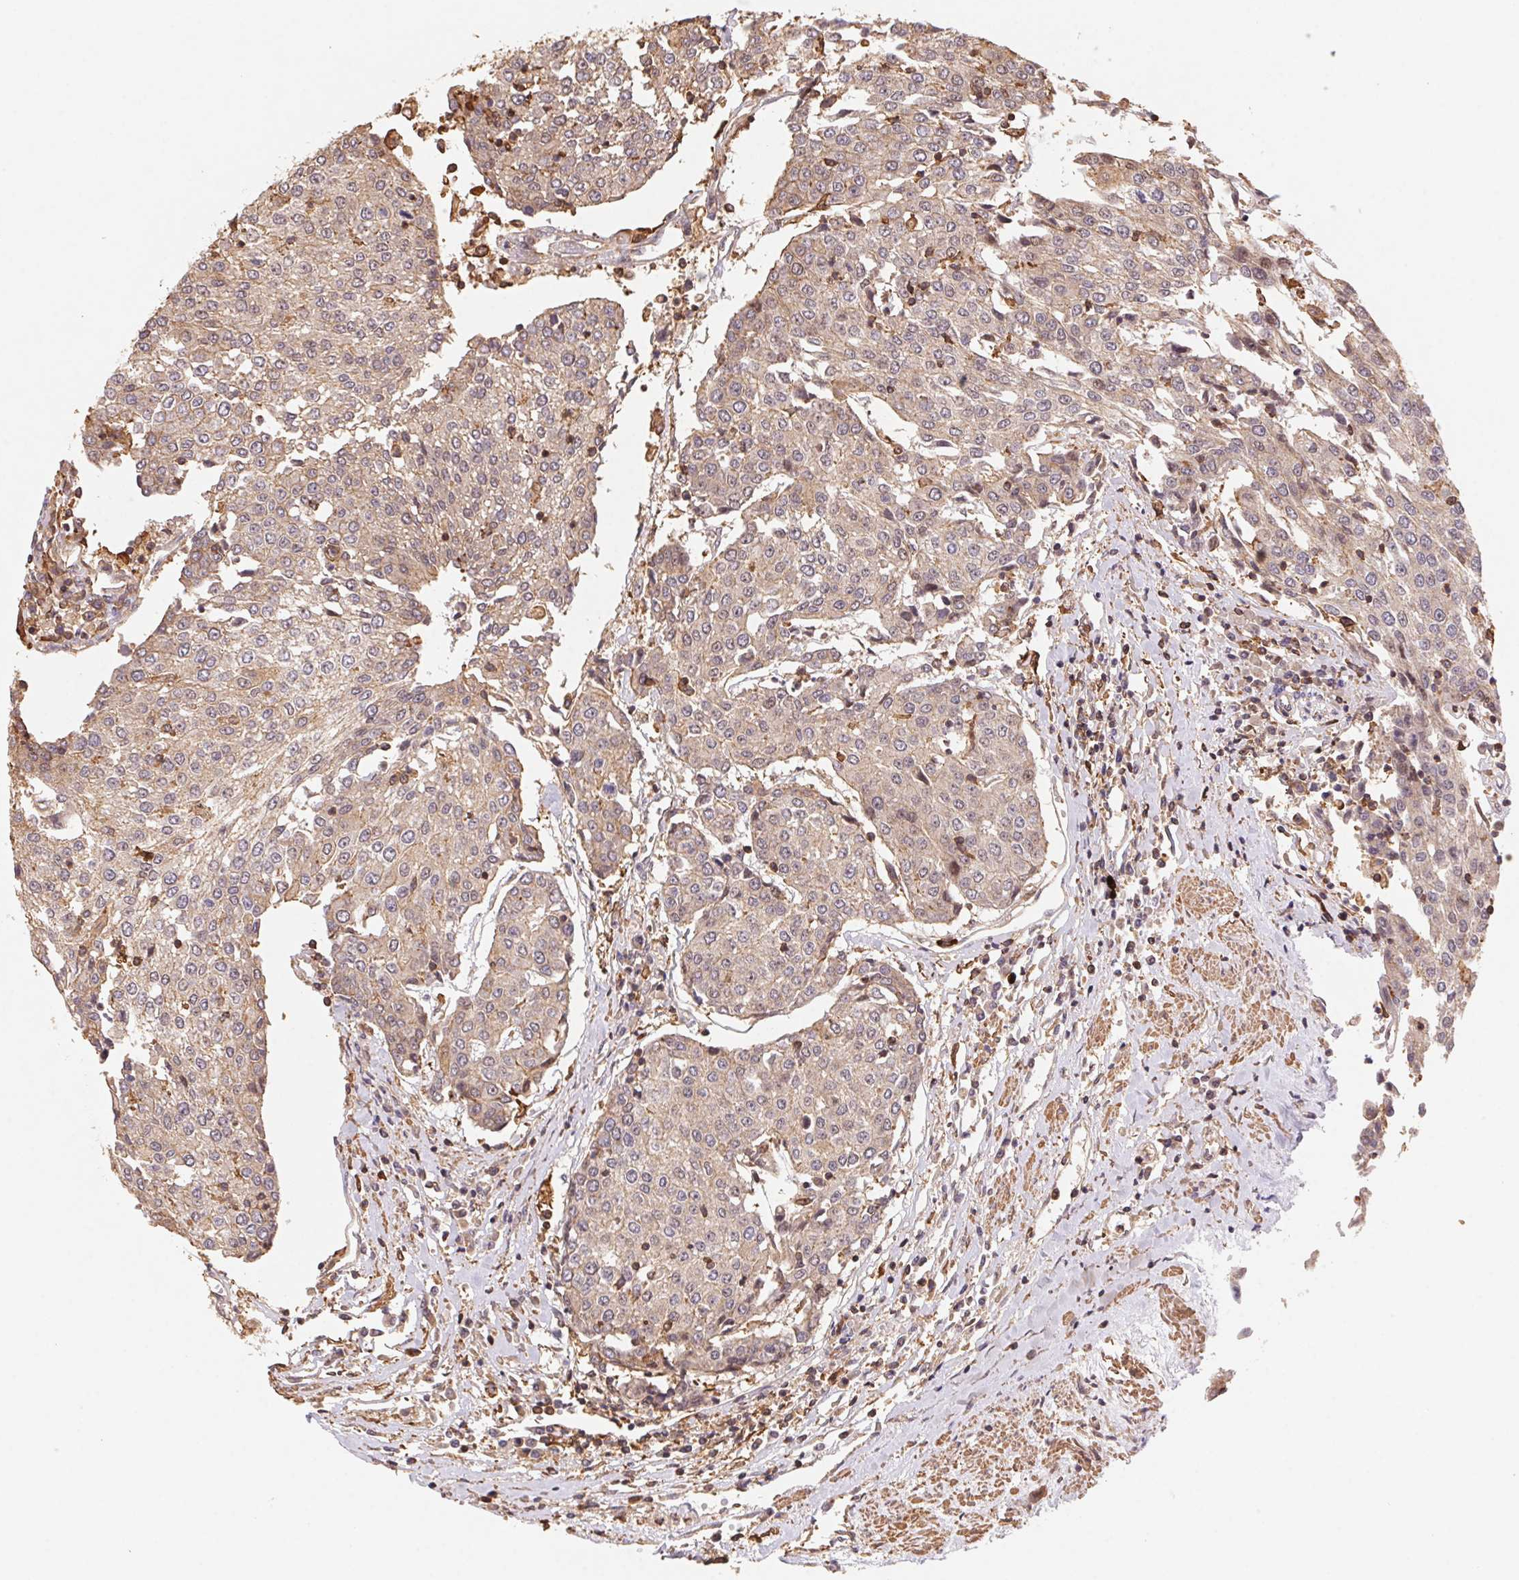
{"staining": {"intensity": "weak", "quantity": ">75%", "location": "cytoplasmic/membranous"}, "tissue": "urothelial cancer", "cell_type": "Tumor cells", "image_type": "cancer", "snomed": [{"axis": "morphology", "description": "Urothelial carcinoma, High grade"}, {"axis": "topography", "description": "Urinary bladder"}], "caption": "A brown stain shows weak cytoplasmic/membranous positivity of a protein in human urothelial cancer tumor cells.", "gene": "ATG10", "patient": {"sex": "female", "age": 85}}